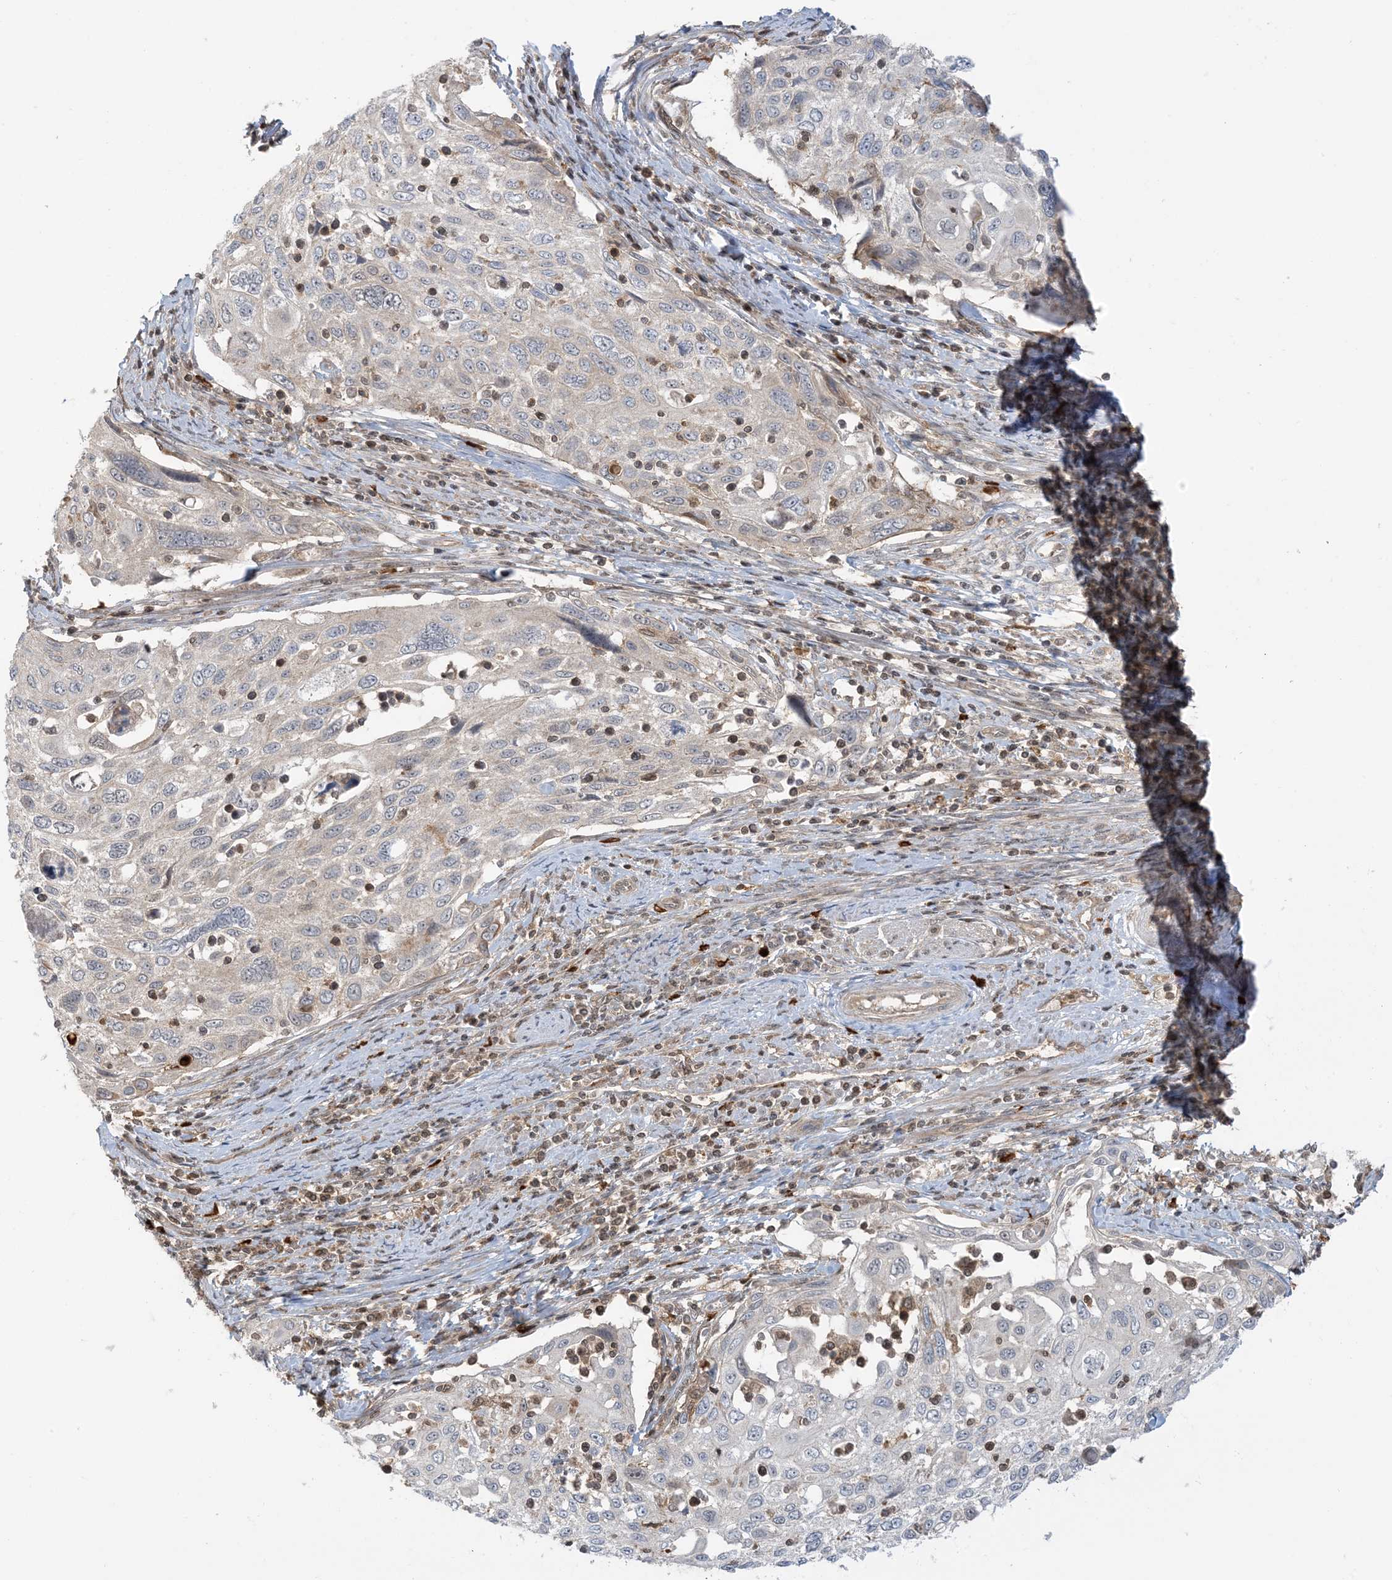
{"staining": {"intensity": "negative", "quantity": "none", "location": "none"}, "tissue": "cervical cancer", "cell_type": "Tumor cells", "image_type": "cancer", "snomed": [{"axis": "morphology", "description": "Squamous cell carcinoma, NOS"}, {"axis": "topography", "description": "Cervix"}], "caption": "Immunohistochemistry micrograph of human cervical squamous cell carcinoma stained for a protein (brown), which shows no positivity in tumor cells.", "gene": "PPP1R7", "patient": {"sex": "female", "age": 70}}